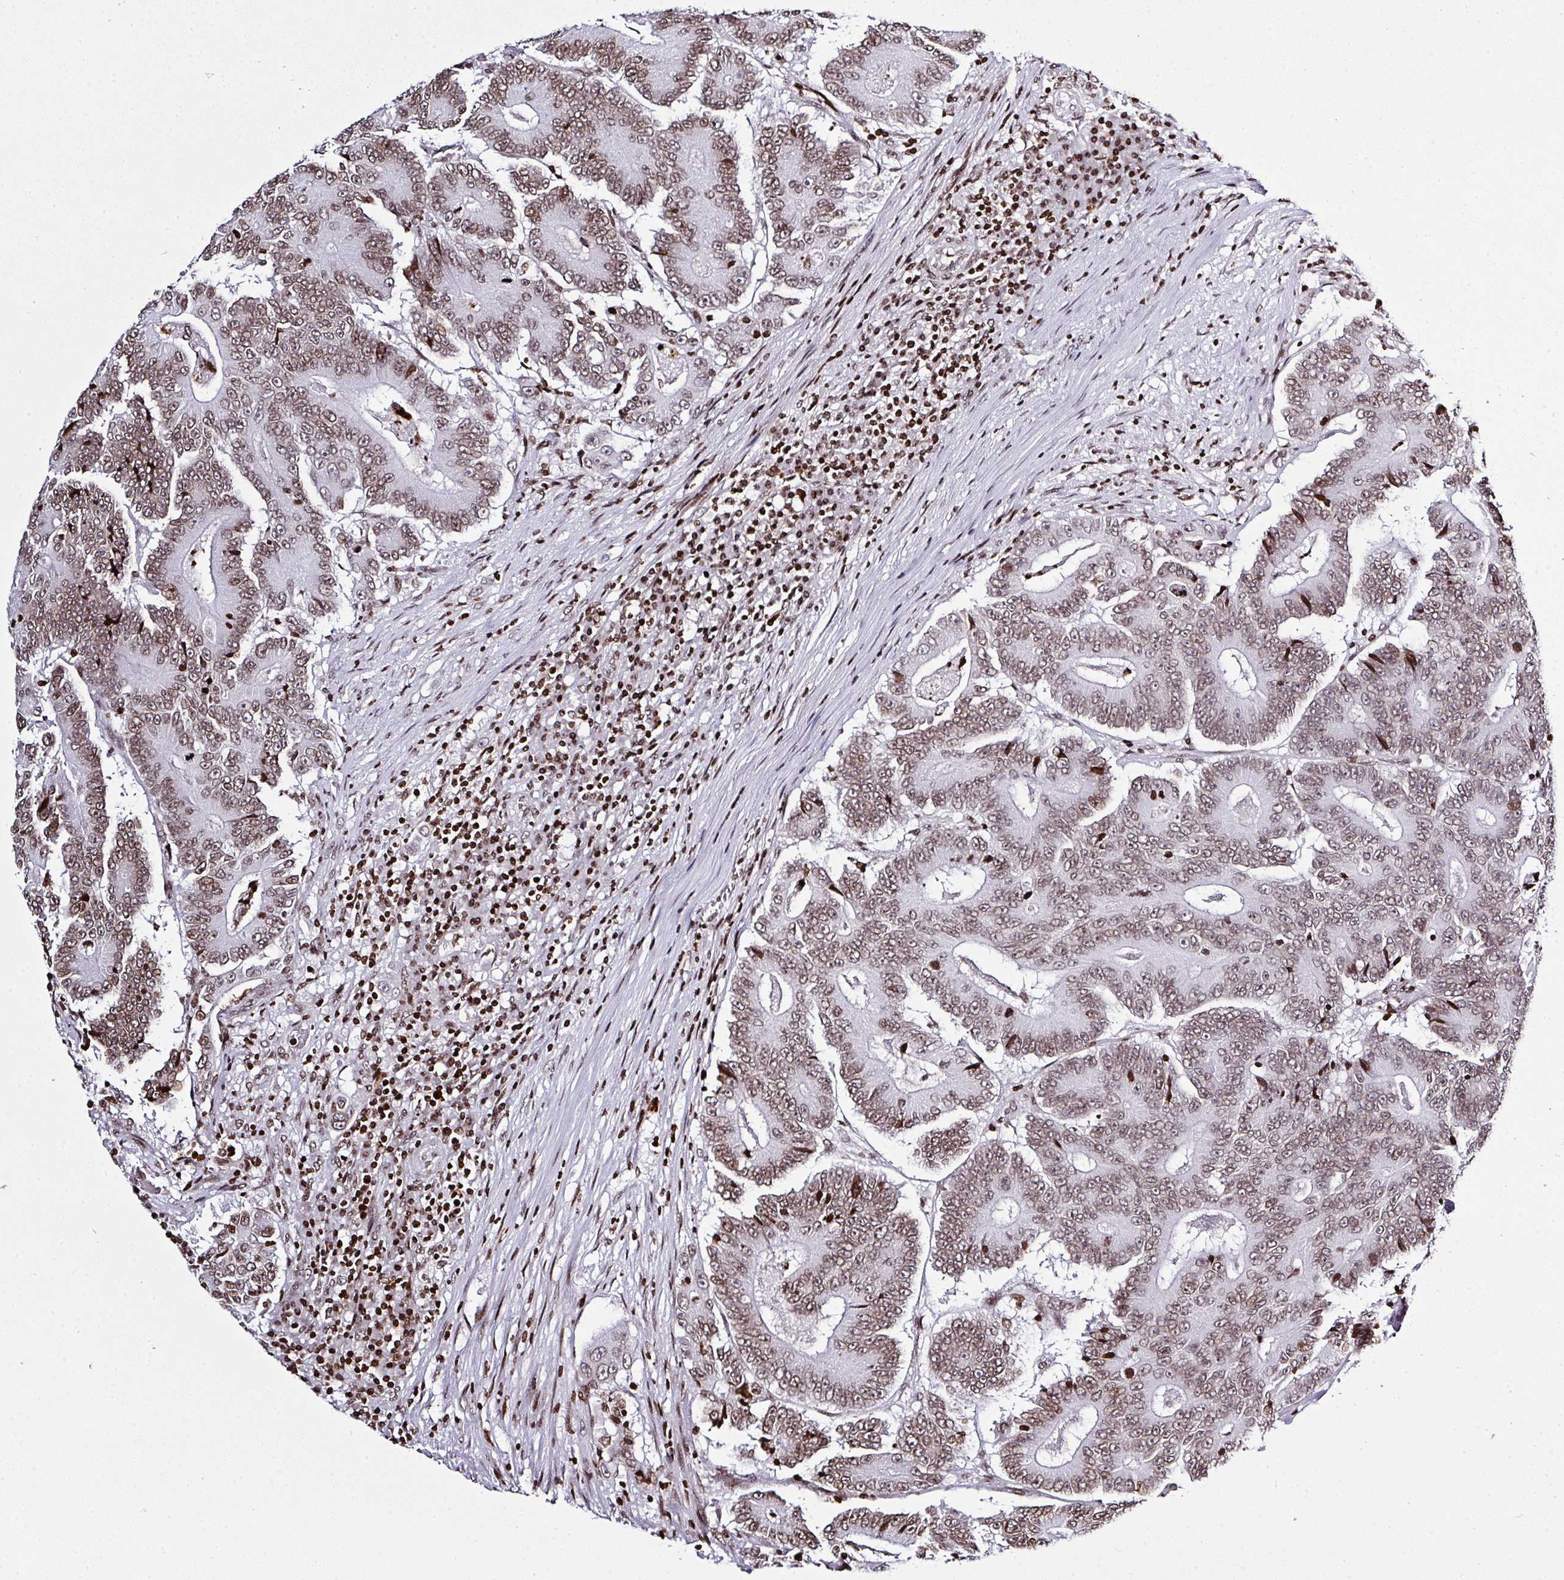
{"staining": {"intensity": "moderate", "quantity": ">75%", "location": "nuclear"}, "tissue": "colorectal cancer", "cell_type": "Tumor cells", "image_type": "cancer", "snomed": [{"axis": "morphology", "description": "Adenocarcinoma, NOS"}, {"axis": "topography", "description": "Colon"}], "caption": "Adenocarcinoma (colorectal) tissue reveals moderate nuclear expression in about >75% of tumor cells The protein is stained brown, and the nuclei are stained in blue (DAB (3,3'-diaminobenzidine) IHC with brightfield microscopy, high magnification).", "gene": "RASL11A", "patient": {"sex": "male", "age": 83}}